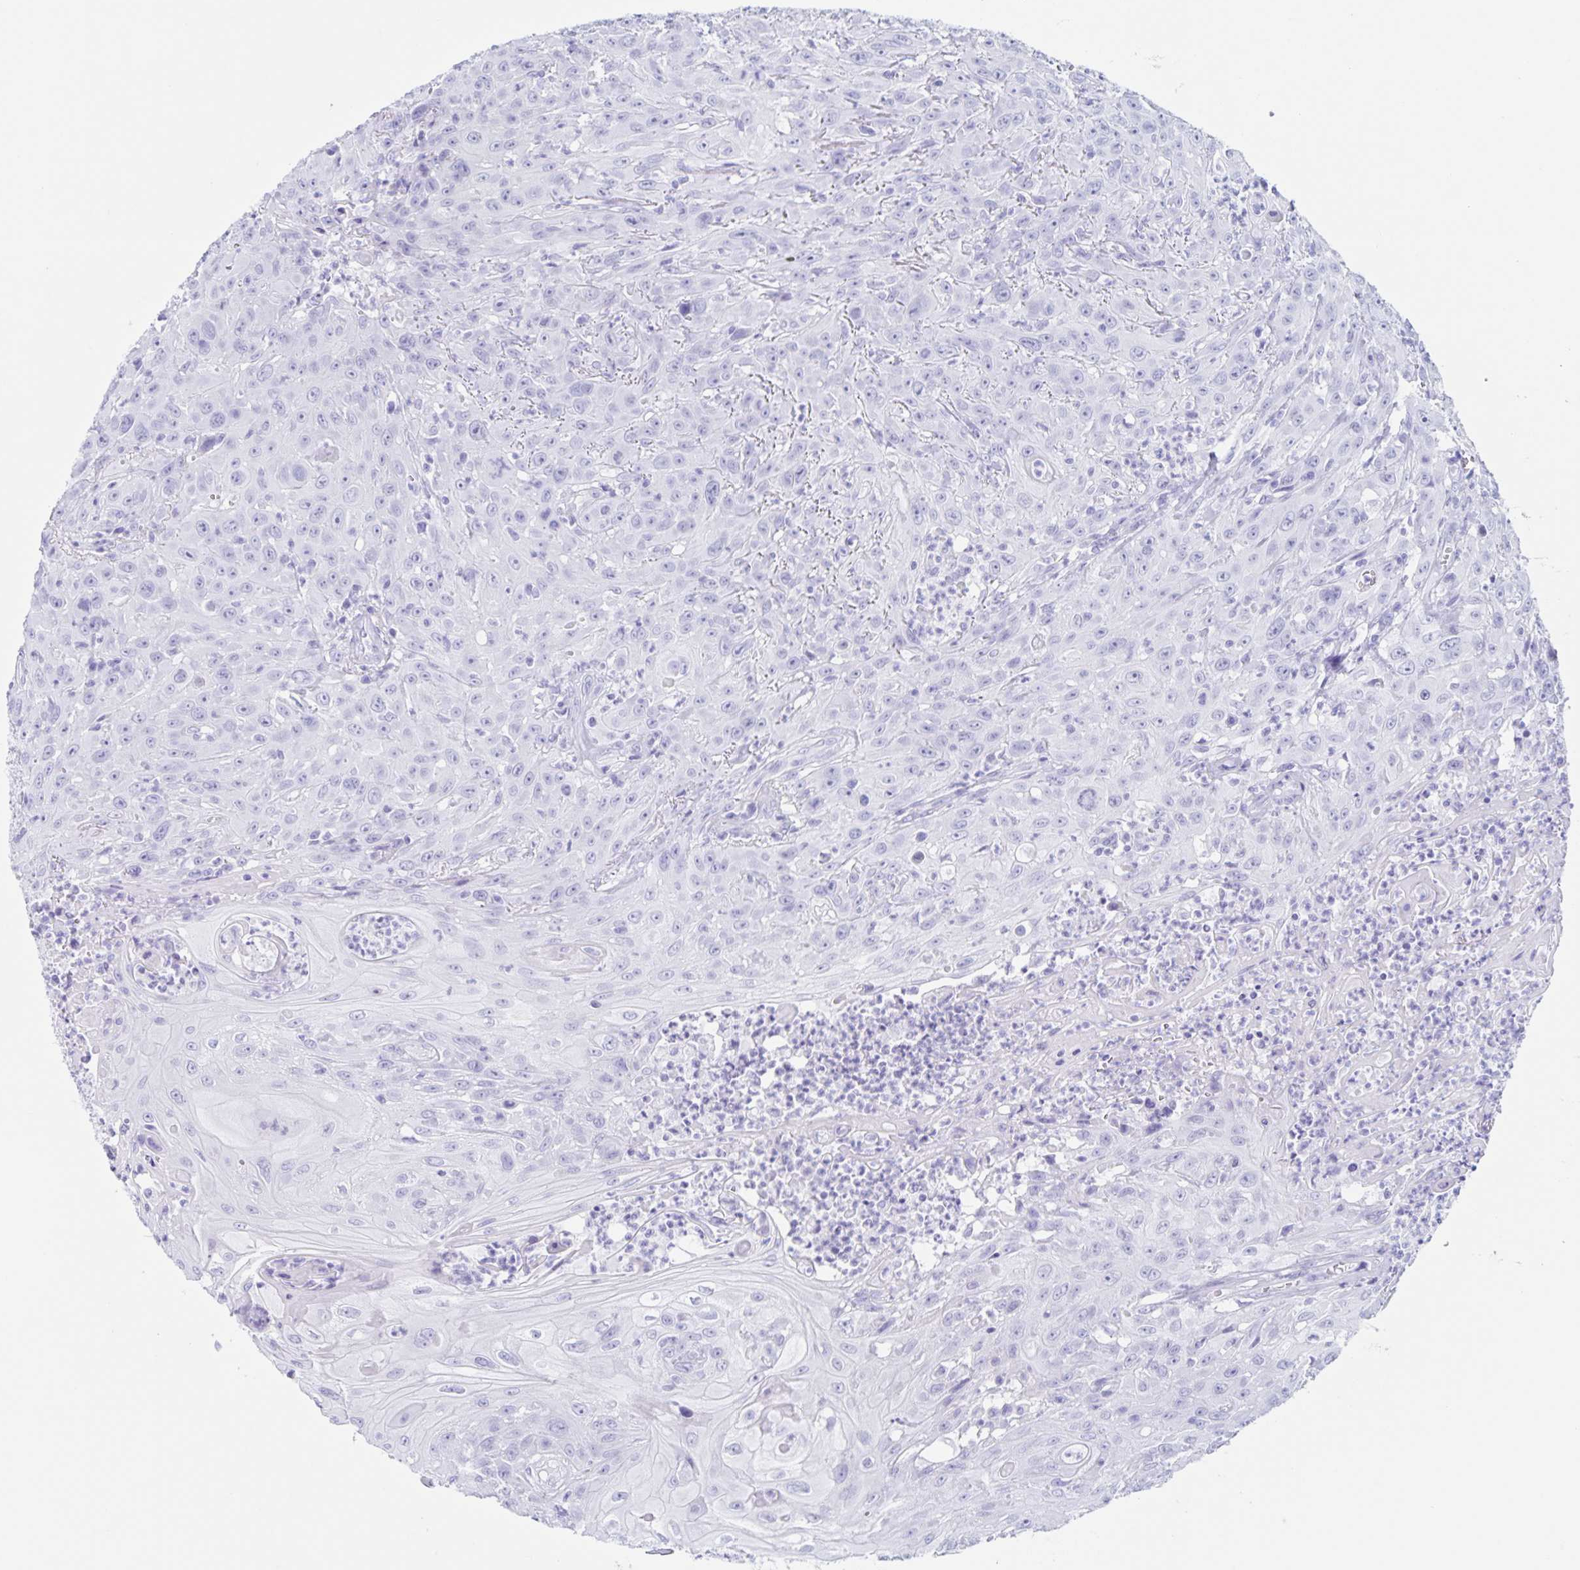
{"staining": {"intensity": "negative", "quantity": "none", "location": "none"}, "tissue": "head and neck cancer", "cell_type": "Tumor cells", "image_type": "cancer", "snomed": [{"axis": "morphology", "description": "Squamous cell carcinoma, NOS"}, {"axis": "topography", "description": "Skin"}, {"axis": "topography", "description": "Head-Neck"}], "caption": "Immunohistochemical staining of squamous cell carcinoma (head and neck) displays no significant positivity in tumor cells.", "gene": "C12orf56", "patient": {"sex": "male", "age": 80}}